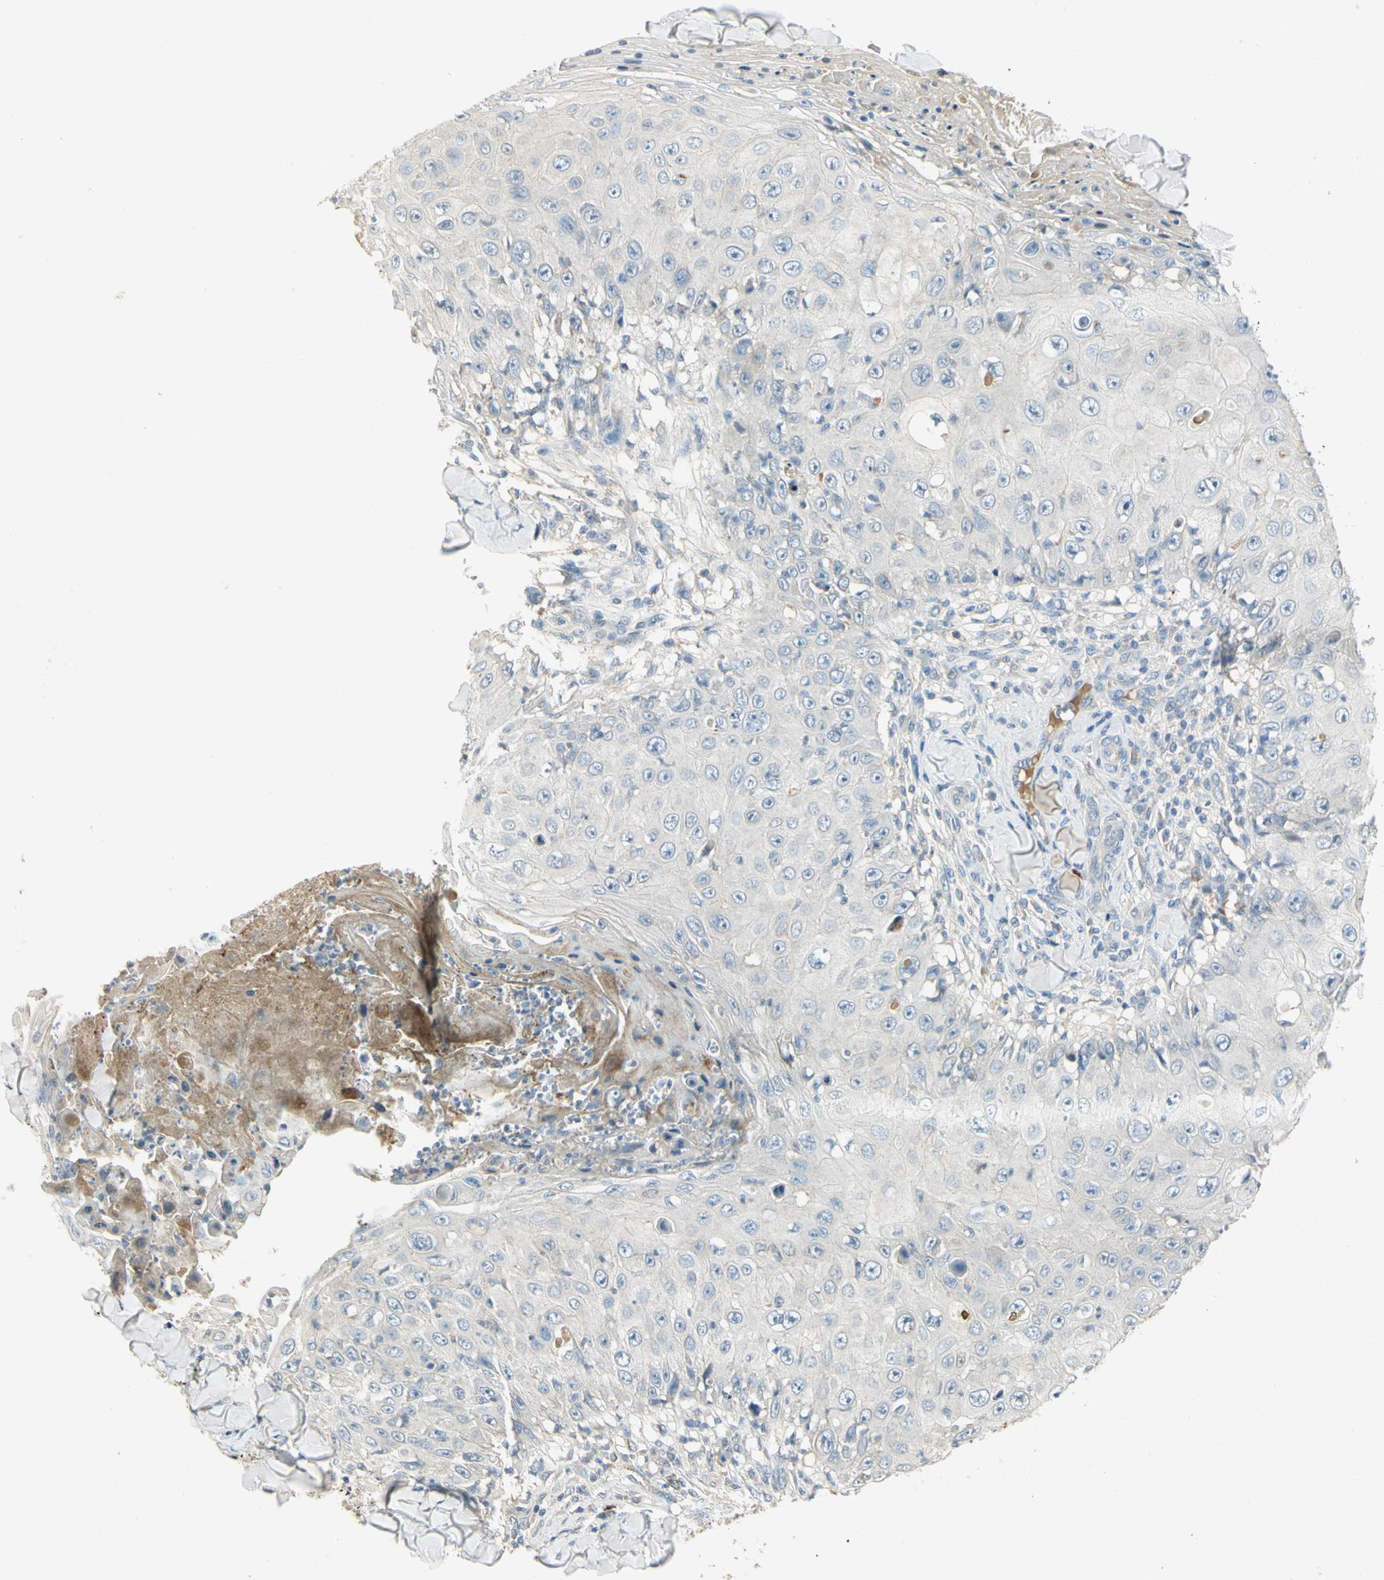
{"staining": {"intensity": "negative", "quantity": "none", "location": "none"}, "tissue": "skin cancer", "cell_type": "Tumor cells", "image_type": "cancer", "snomed": [{"axis": "morphology", "description": "Squamous cell carcinoma, NOS"}, {"axis": "topography", "description": "Skin"}], "caption": "Immunohistochemical staining of squamous cell carcinoma (skin) reveals no significant positivity in tumor cells.", "gene": "PROC", "patient": {"sex": "male", "age": 86}}